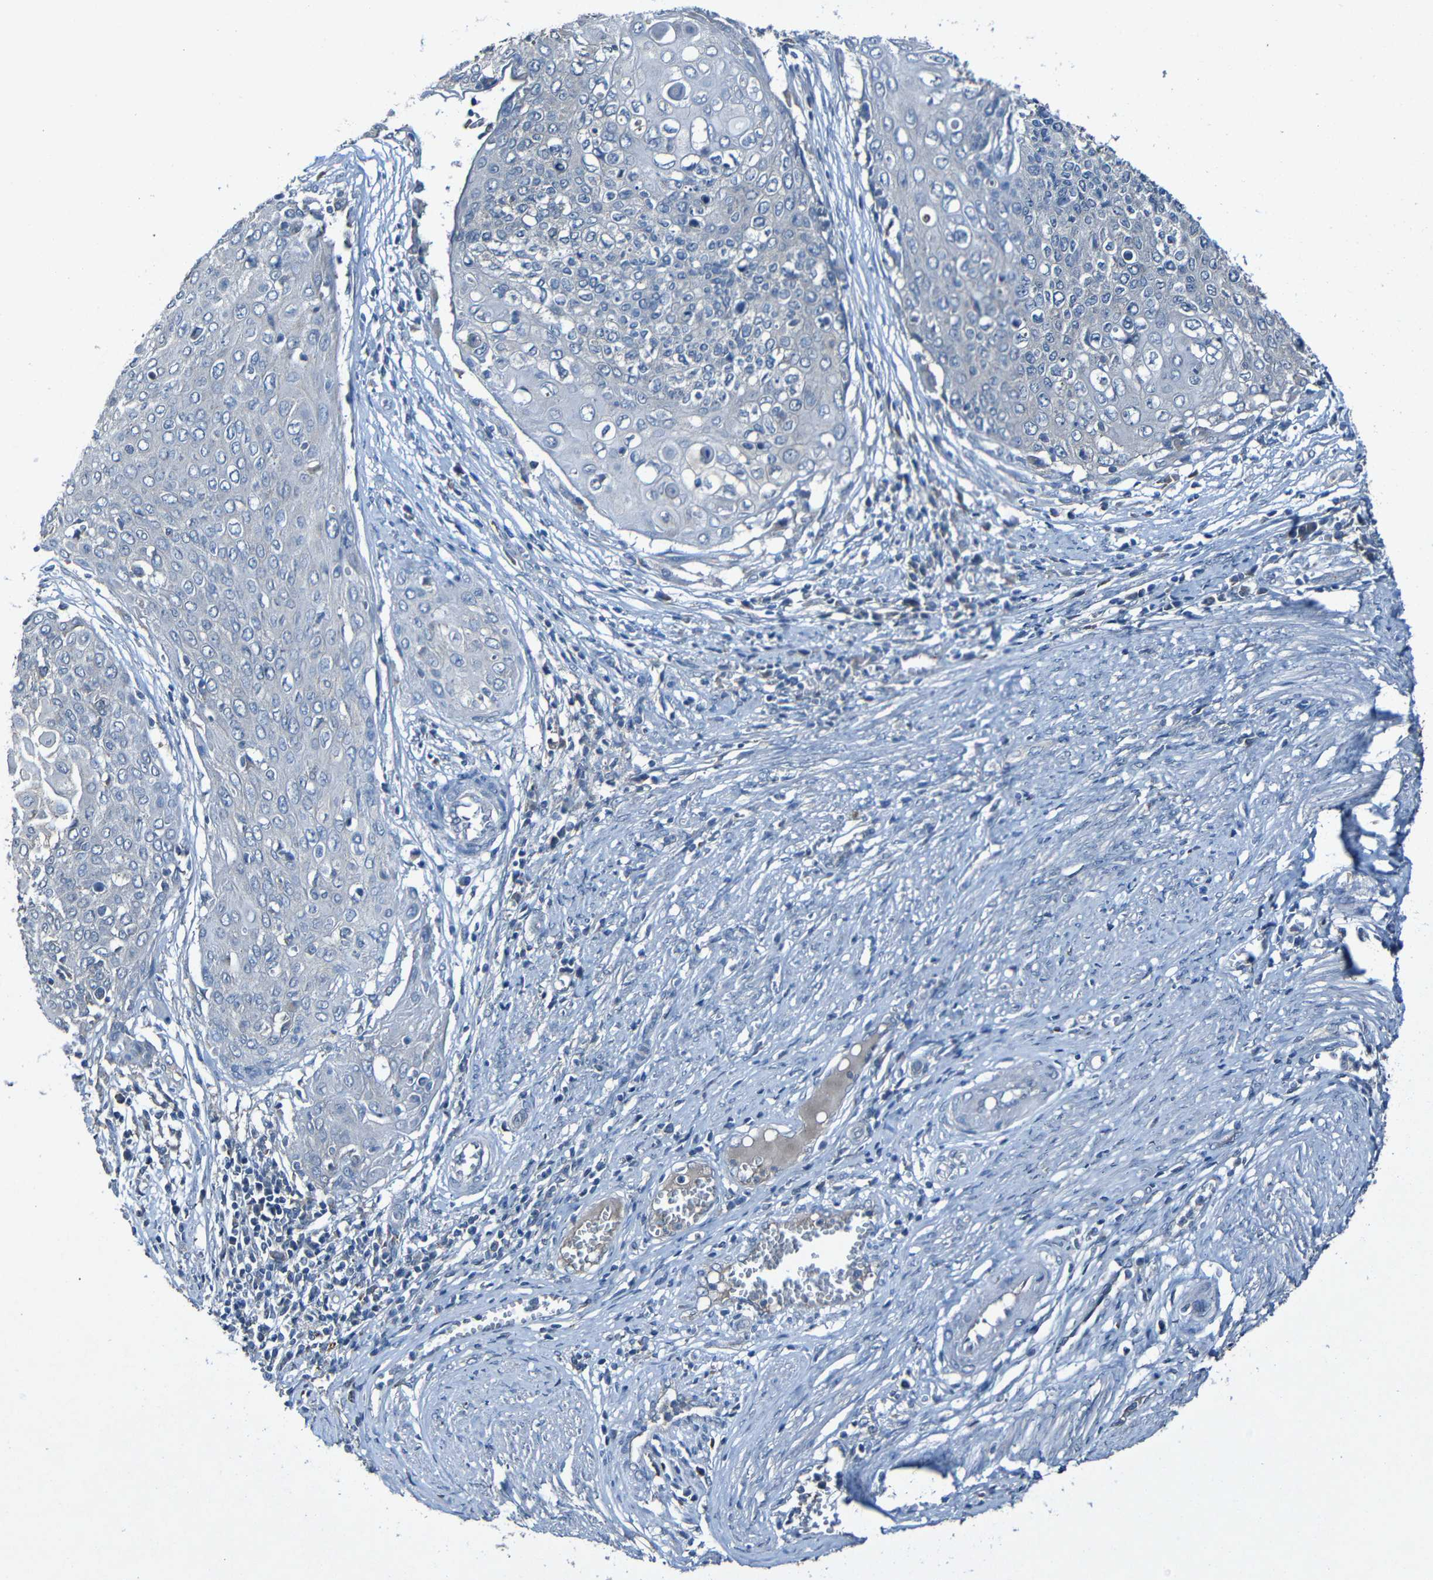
{"staining": {"intensity": "negative", "quantity": "none", "location": "none"}, "tissue": "cervical cancer", "cell_type": "Tumor cells", "image_type": "cancer", "snomed": [{"axis": "morphology", "description": "Squamous cell carcinoma, NOS"}, {"axis": "topography", "description": "Cervix"}], "caption": "This is a micrograph of IHC staining of cervical cancer (squamous cell carcinoma), which shows no staining in tumor cells. (Stains: DAB (3,3'-diaminobenzidine) IHC with hematoxylin counter stain, Microscopy: brightfield microscopy at high magnification).", "gene": "LRRC70", "patient": {"sex": "female", "age": 39}}